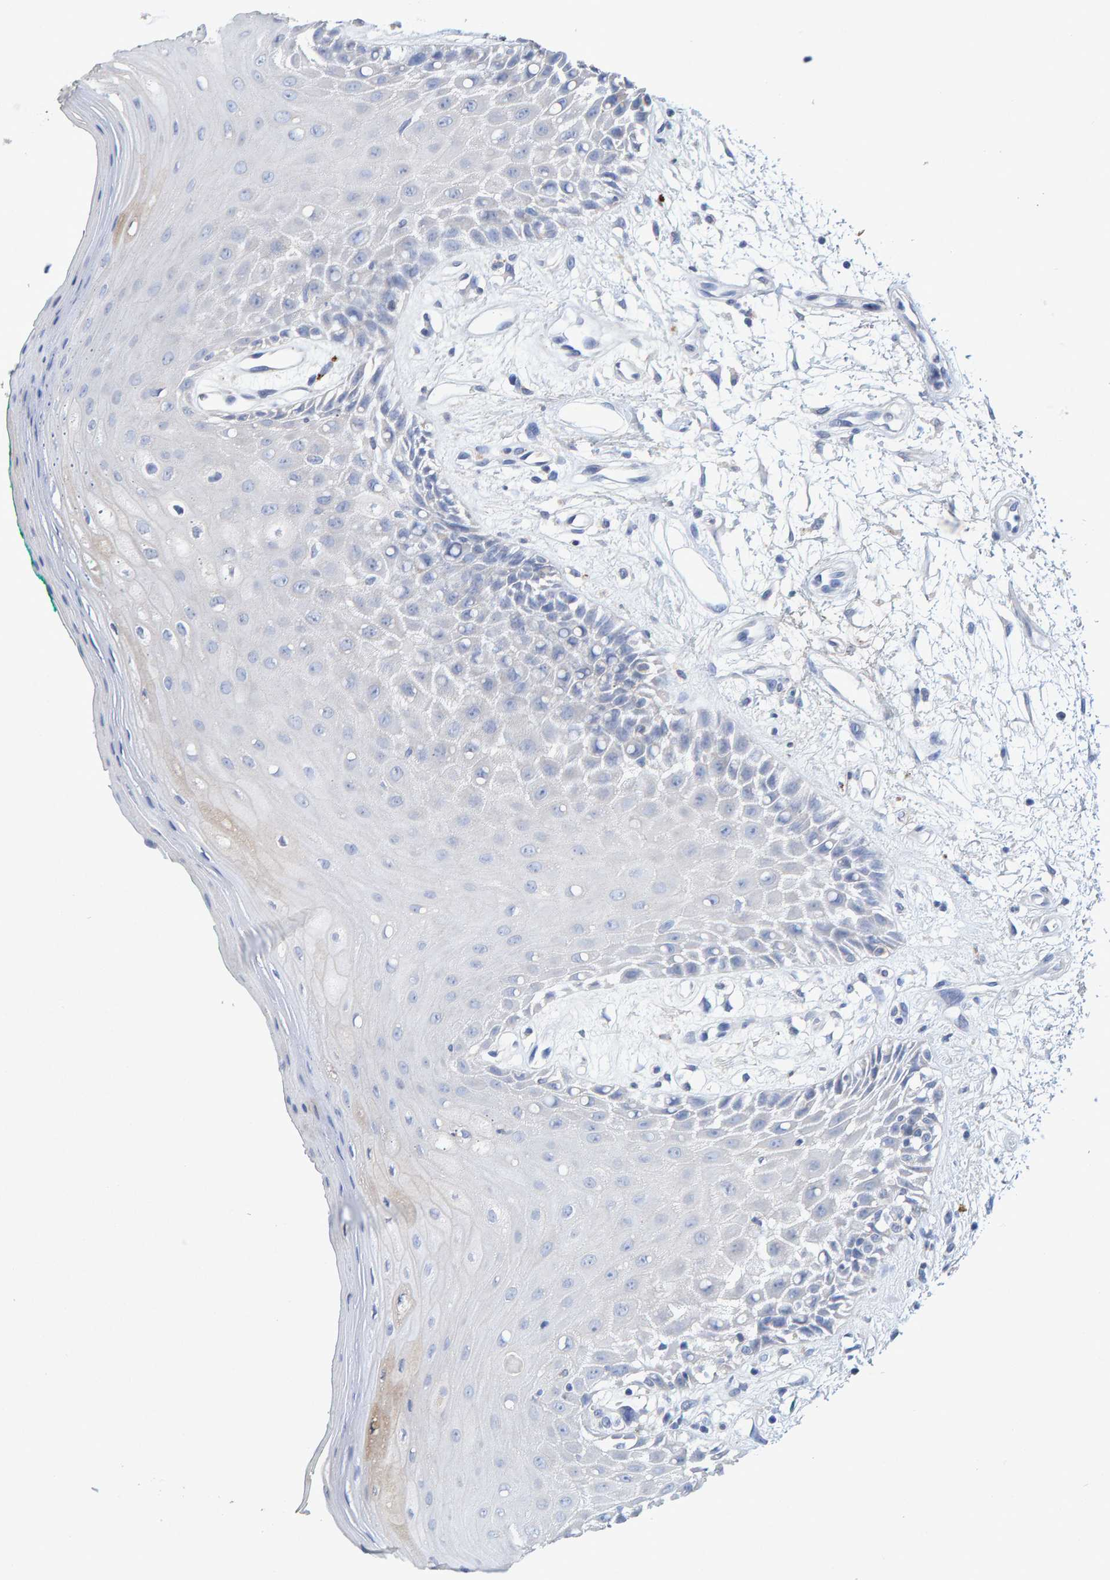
{"staining": {"intensity": "negative", "quantity": "none", "location": "none"}, "tissue": "oral mucosa", "cell_type": "Squamous epithelial cells", "image_type": "normal", "snomed": [{"axis": "morphology", "description": "Normal tissue, NOS"}, {"axis": "morphology", "description": "Squamous cell carcinoma, NOS"}, {"axis": "topography", "description": "Skeletal muscle"}, {"axis": "topography", "description": "Oral tissue"}, {"axis": "topography", "description": "Head-Neck"}], "caption": "A high-resolution photomicrograph shows immunohistochemistry (IHC) staining of benign oral mucosa, which exhibits no significant expression in squamous epithelial cells. (Immunohistochemistry, brightfield microscopy, high magnification).", "gene": "CTH", "patient": {"sex": "female", "age": 84}}